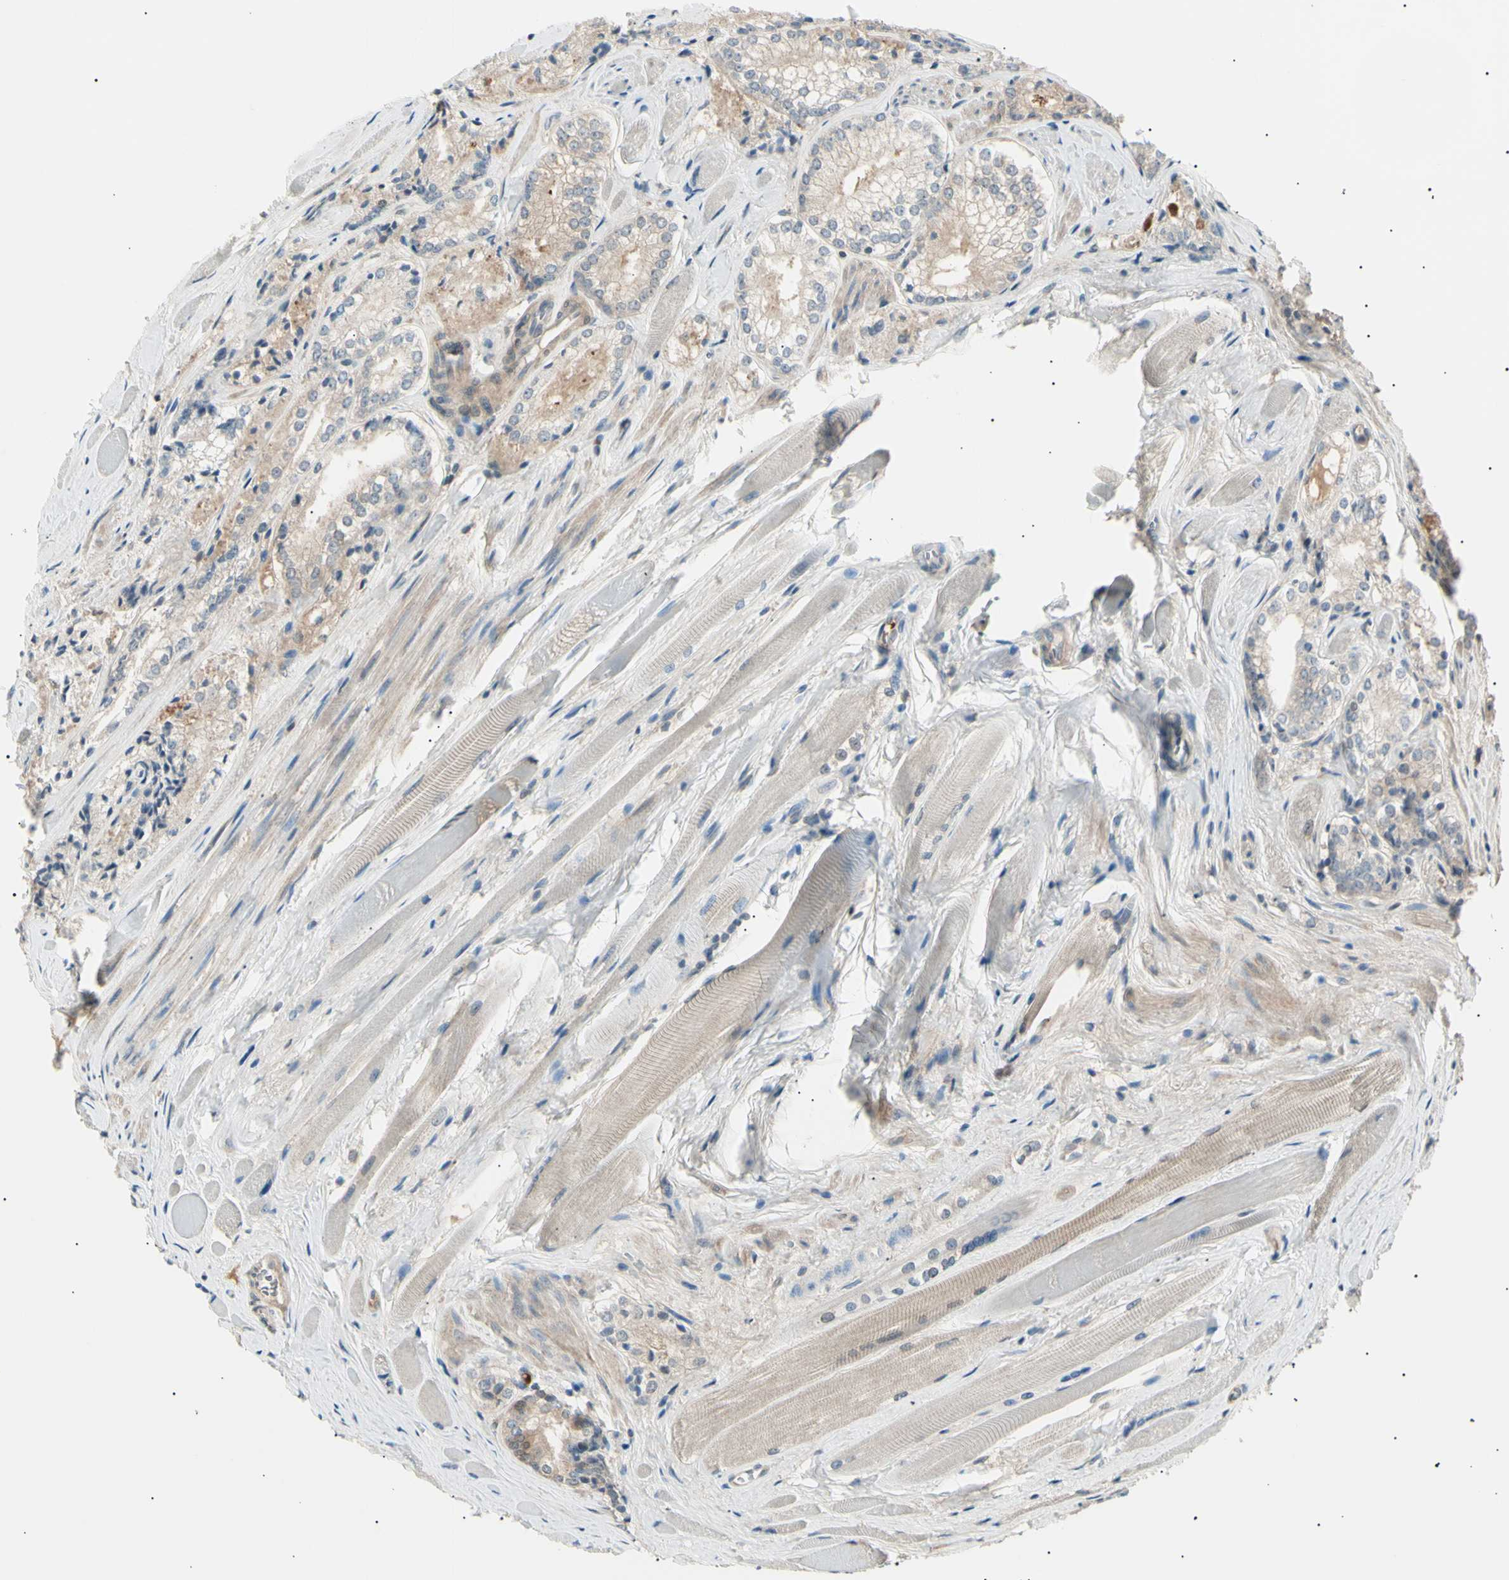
{"staining": {"intensity": "weak", "quantity": ">75%", "location": "cytoplasmic/membranous"}, "tissue": "prostate cancer", "cell_type": "Tumor cells", "image_type": "cancer", "snomed": [{"axis": "morphology", "description": "Adenocarcinoma, Low grade"}, {"axis": "topography", "description": "Prostate"}], "caption": "Weak cytoplasmic/membranous positivity is present in about >75% of tumor cells in adenocarcinoma (low-grade) (prostate). Immunohistochemistry stains the protein of interest in brown and the nuclei are stained blue.", "gene": "LHPP", "patient": {"sex": "male", "age": 60}}